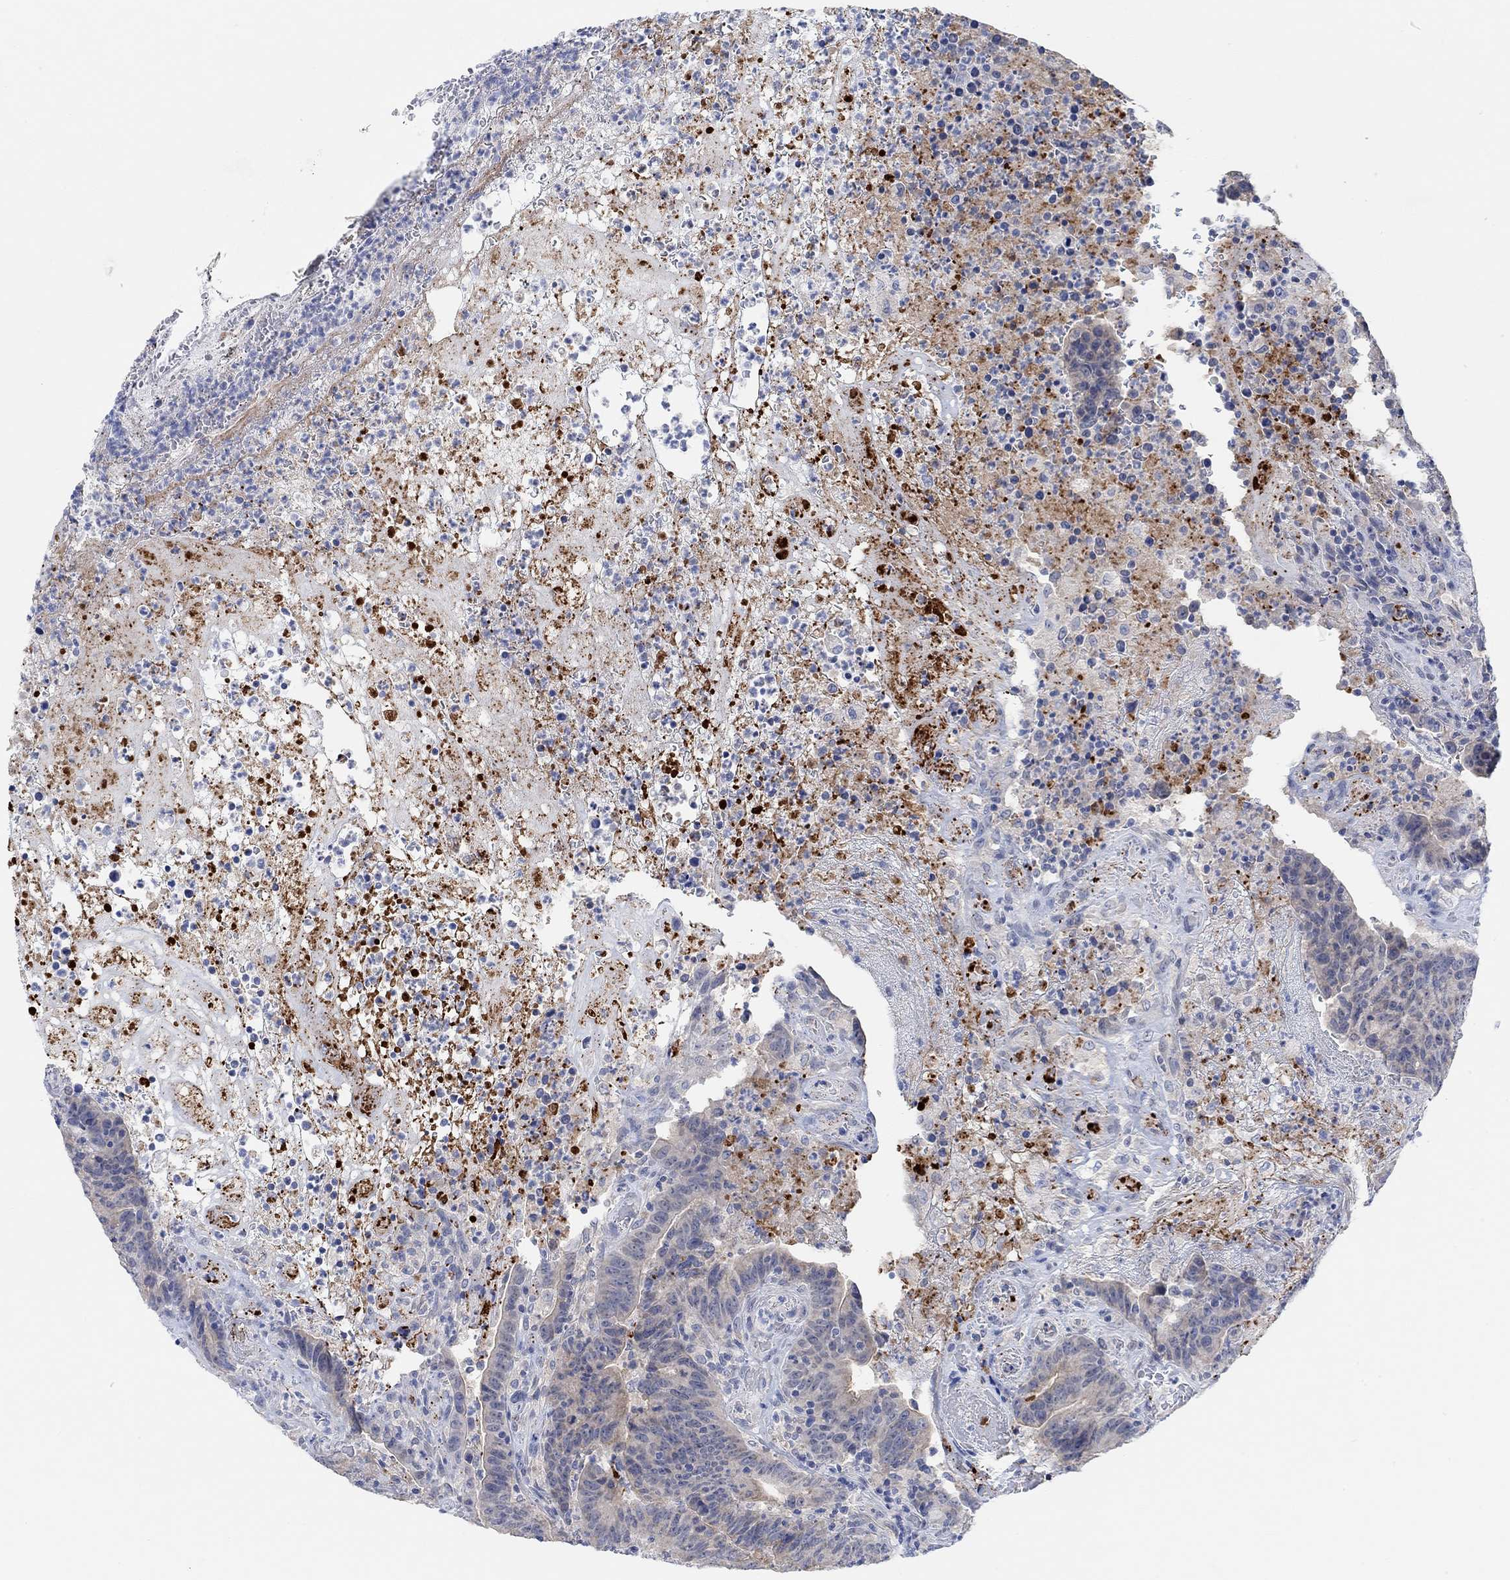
{"staining": {"intensity": "negative", "quantity": "none", "location": "none"}, "tissue": "colorectal cancer", "cell_type": "Tumor cells", "image_type": "cancer", "snomed": [{"axis": "morphology", "description": "Adenocarcinoma, NOS"}, {"axis": "topography", "description": "Colon"}], "caption": "High magnification brightfield microscopy of adenocarcinoma (colorectal) stained with DAB (brown) and counterstained with hematoxylin (blue): tumor cells show no significant positivity. The staining was performed using DAB (3,3'-diaminobenzidine) to visualize the protein expression in brown, while the nuclei were stained in blue with hematoxylin (Magnification: 20x).", "gene": "RIMS1", "patient": {"sex": "female", "age": 75}}